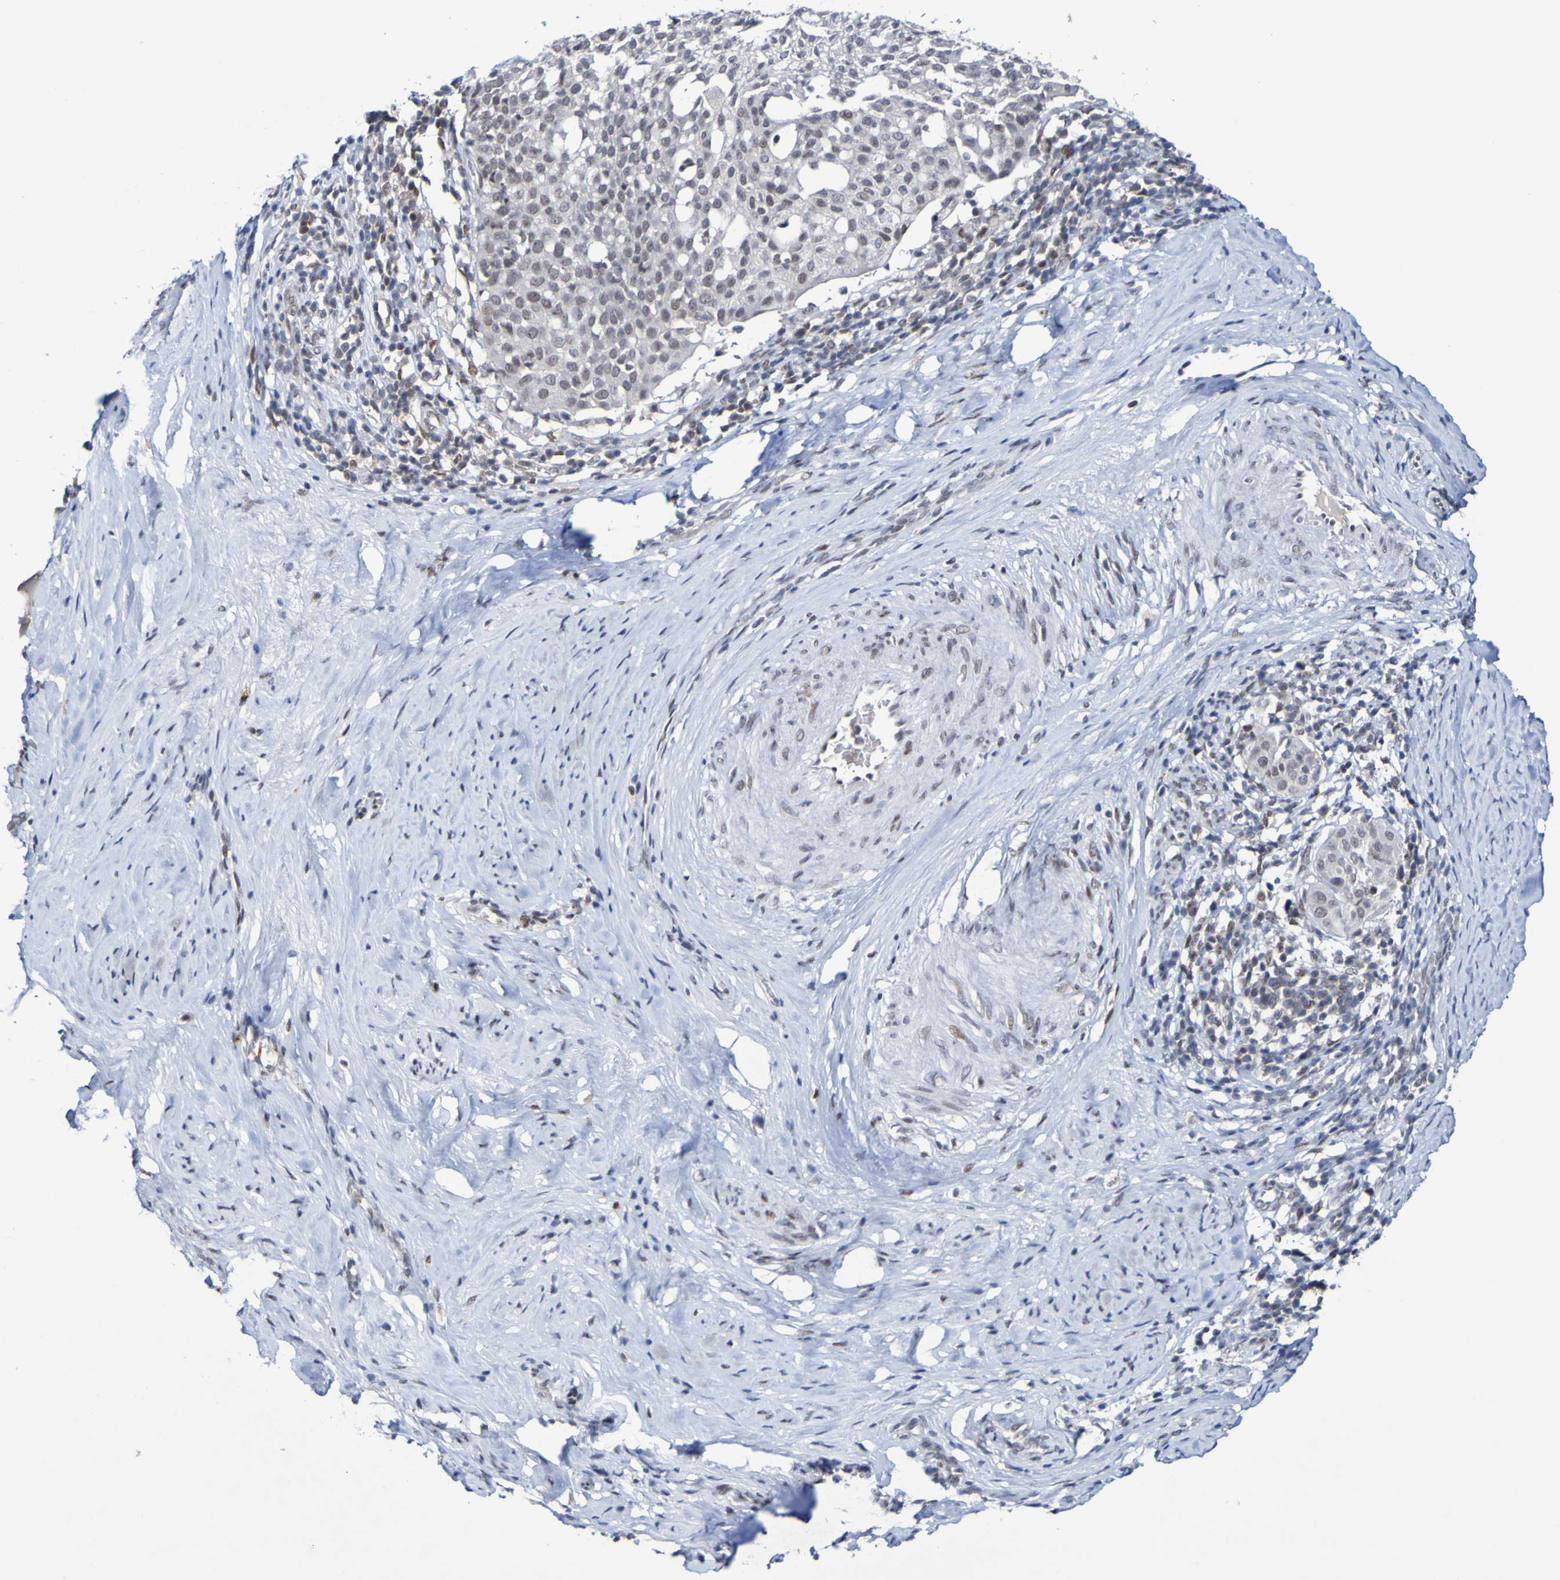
{"staining": {"intensity": "weak", "quantity": "25%-75%", "location": "nuclear"}, "tissue": "cervical cancer", "cell_type": "Tumor cells", "image_type": "cancer", "snomed": [{"axis": "morphology", "description": "Squamous cell carcinoma, NOS"}, {"axis": "topography", "description": "Cervix"}], "caption": "Cervical cancer stained for a protein (brown) demonstrates weak nuclear positive positivity in approximately 25%-75% of tumor cells.", "gene": "PCGF1", "patient": {"sex": "female", "age": 51}}